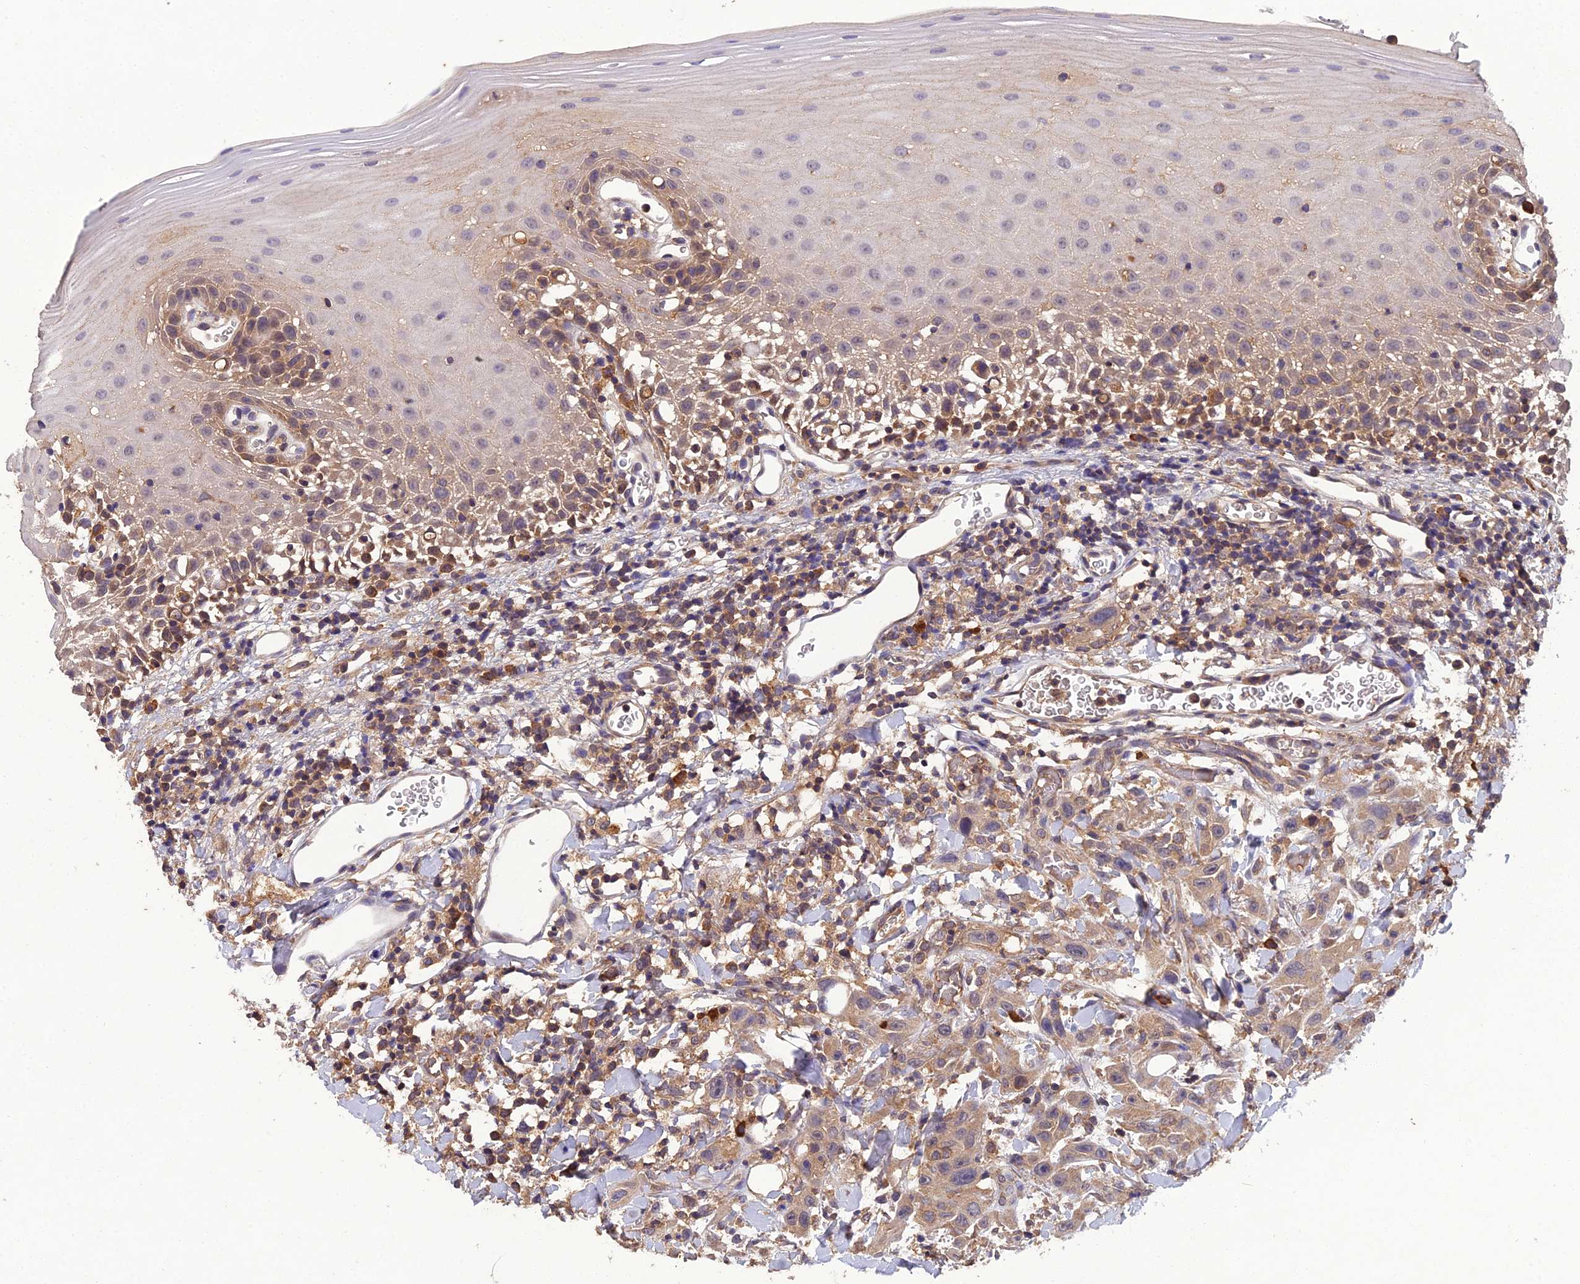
{"staining": {"intensity": "moderate", "quantity": "<25%", "location": "cytoplasmic/membranous"}, "tissue": "oral mucosa", "cell_type": "Squamous epithelial cells", "image_type": "normal", "snomed": [{"axis": "morphology", "description": "Normal tissue, NOS"}, {"axis": "topography", "description": "Oral tissue"}], "caption": "Protein analysis of benign oral mucosa displays moderate cytoplasmic/membranous positivity in approximately <25% of squamous epithelial cells.", "gene": "TMEM258", "patient": {"sex": "female", "age": 70}}